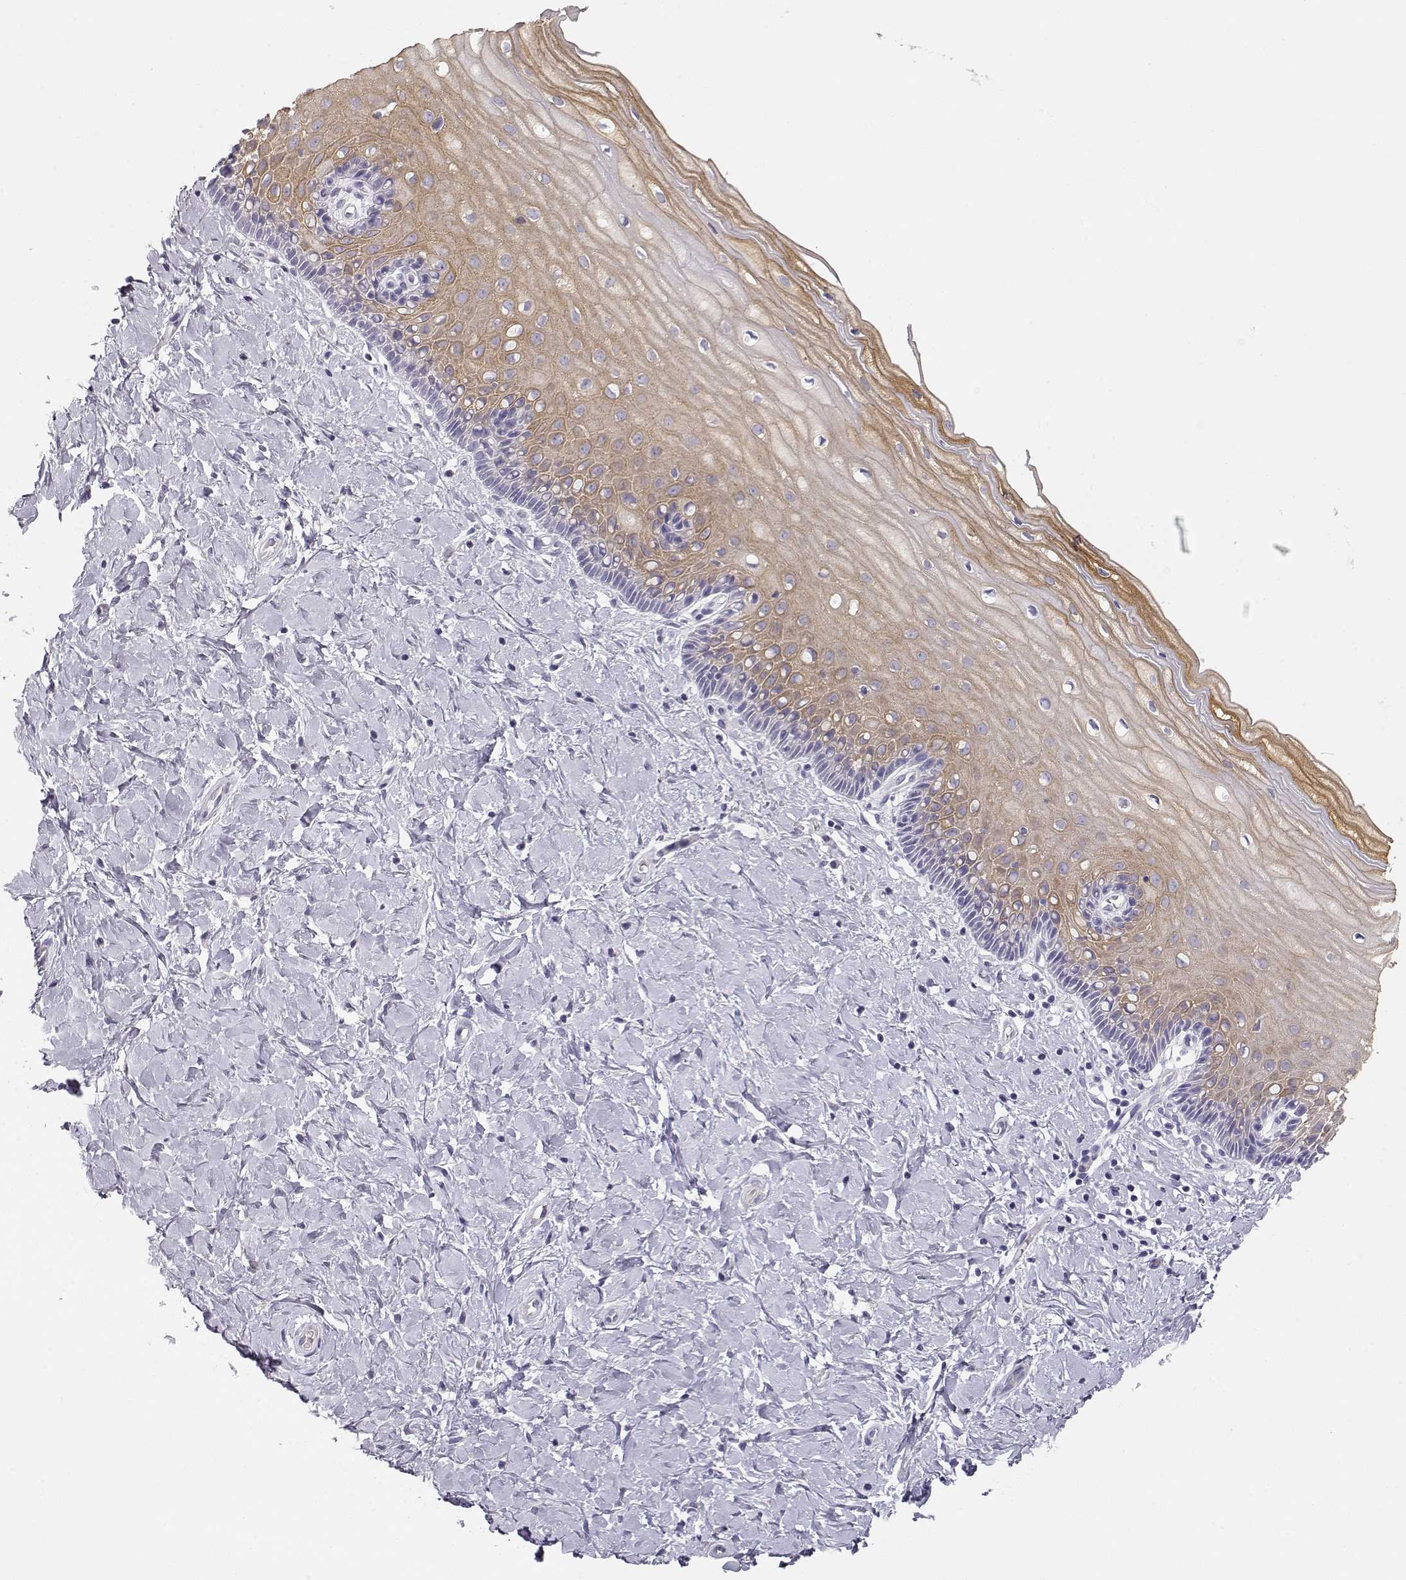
{"staining": {"intensity": "moderate", "quantity": ">75%", "location": "cytoplasmic/membranous"}, "tissue": "cervix", "cell_type": "Squamous epithelial cells", "image_type": "normal", "snomed": [{"axis": "morphology", "description": "Normal tissue, NOS"}, {"axis": "topography", "description": "Cervix"}], "caption": "Immunohistochemical staining of normal cervix displays >75% levels of moderate cytoplasmic/membranous protein expression in approximately >75% of squamous epithelial cells. (Brightfield microscopy of DAB IHC at high magnification).", "gene": "NUTM1", "patient": {"sex": "female", "age": 37}}